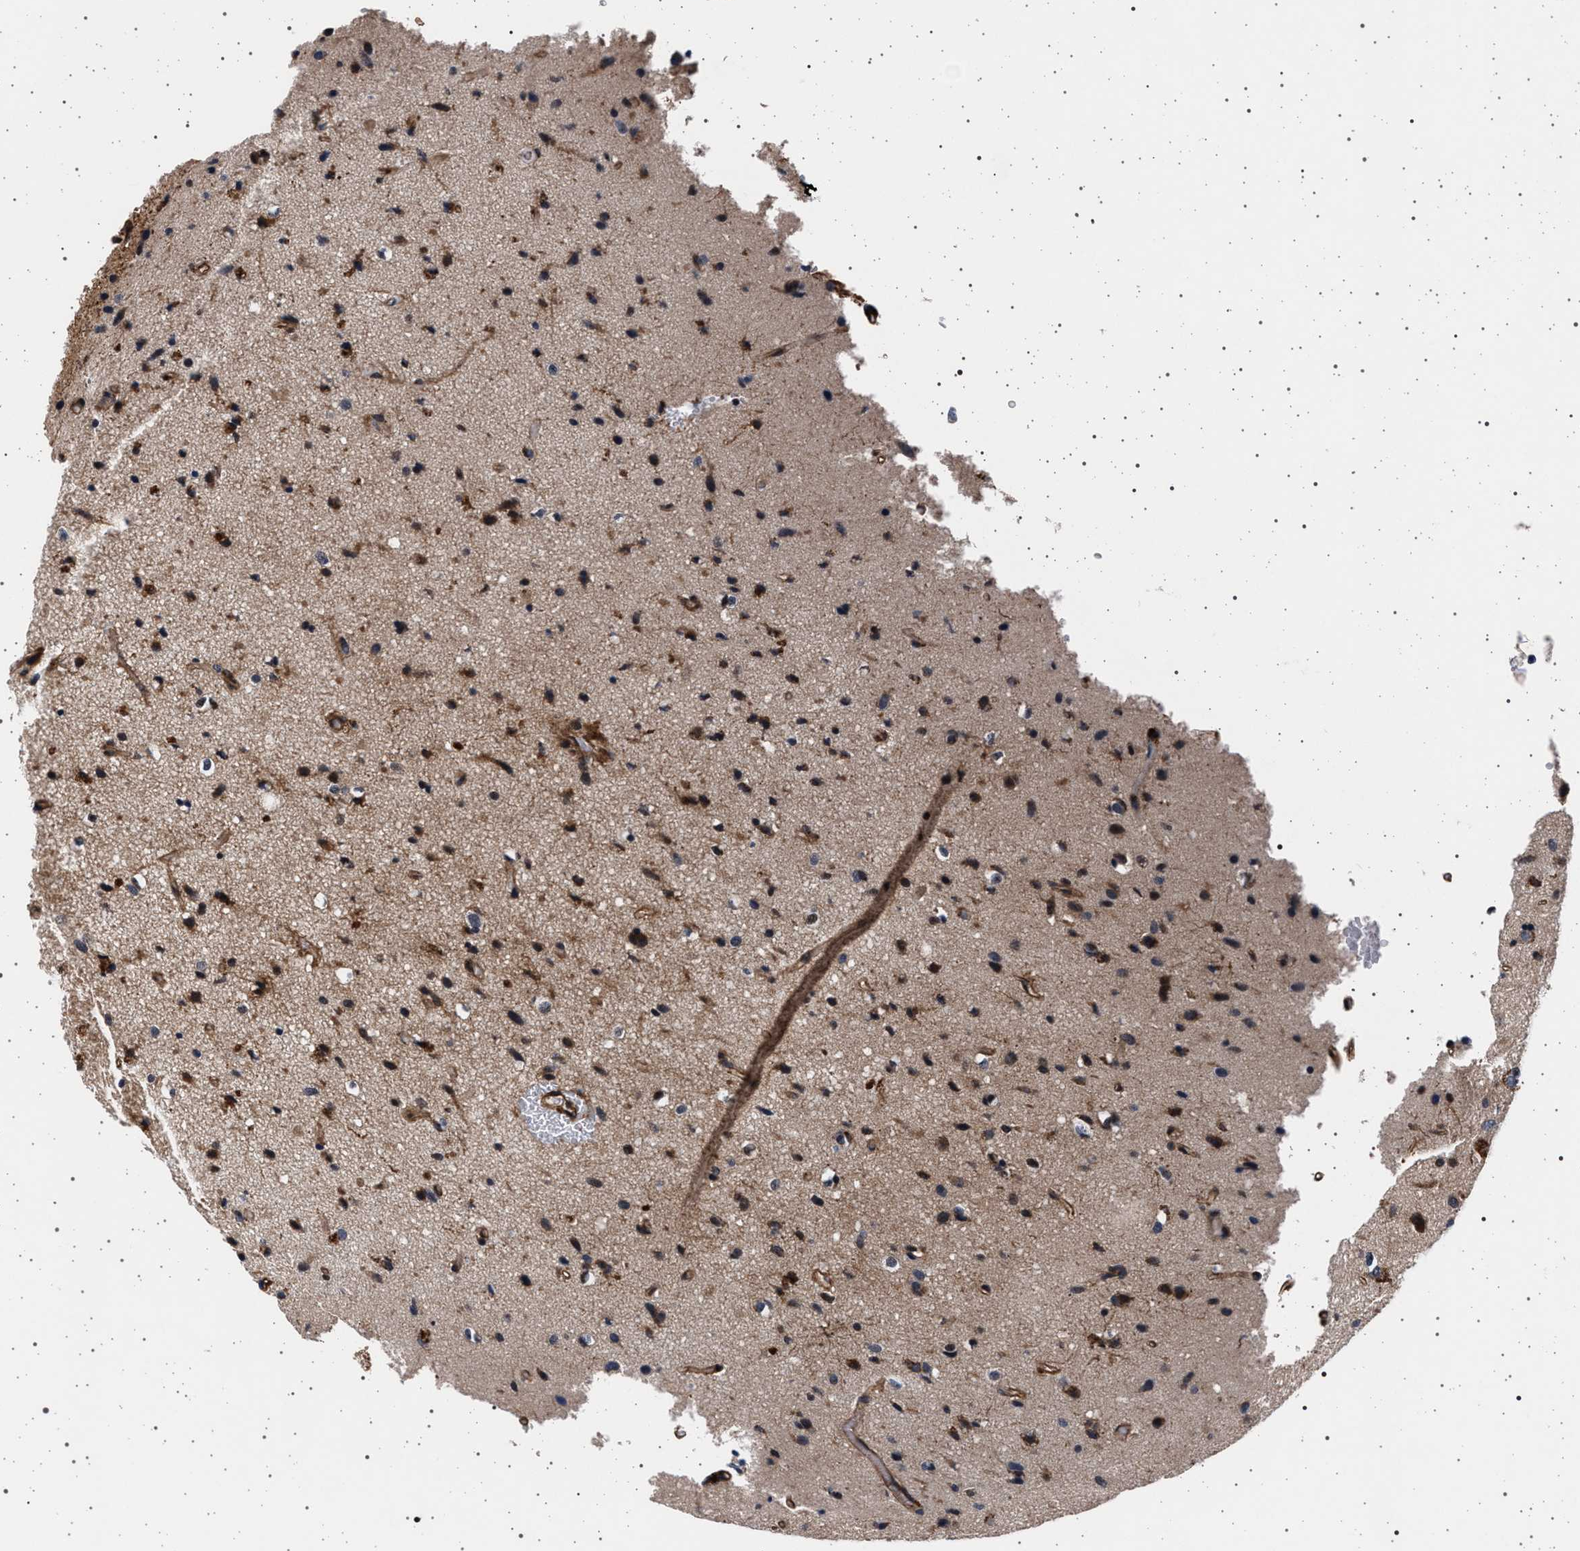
{"staining": {"intensity": "moderate", "quantity": ">75%", "location": "cytoplasmic/membranous"}, "tissue": "glioma", "cell_type": "Tumor cells", "image_type": "cancer", "snomed": [{"axis": "morphology", "description": "Glioma, malignant, Low grade"}, {"axis": "topography", "description": "Brain"}], "caption": "Immunohistochemistry (DAB (3,3'-diaminobenzidine)) staining of malignant glioma (low-grade) shows moderate cytoplasmic/membranous protein positivity in about >75% of tumor cells. Using DAB (3,3'-diaminobenzidine) (brown) and hematoxylin (blue) stains, captured at high magnification using brightfield microscopy.", "gene": "KCNK6", "patient": {"sex": "male", "age": 77}}